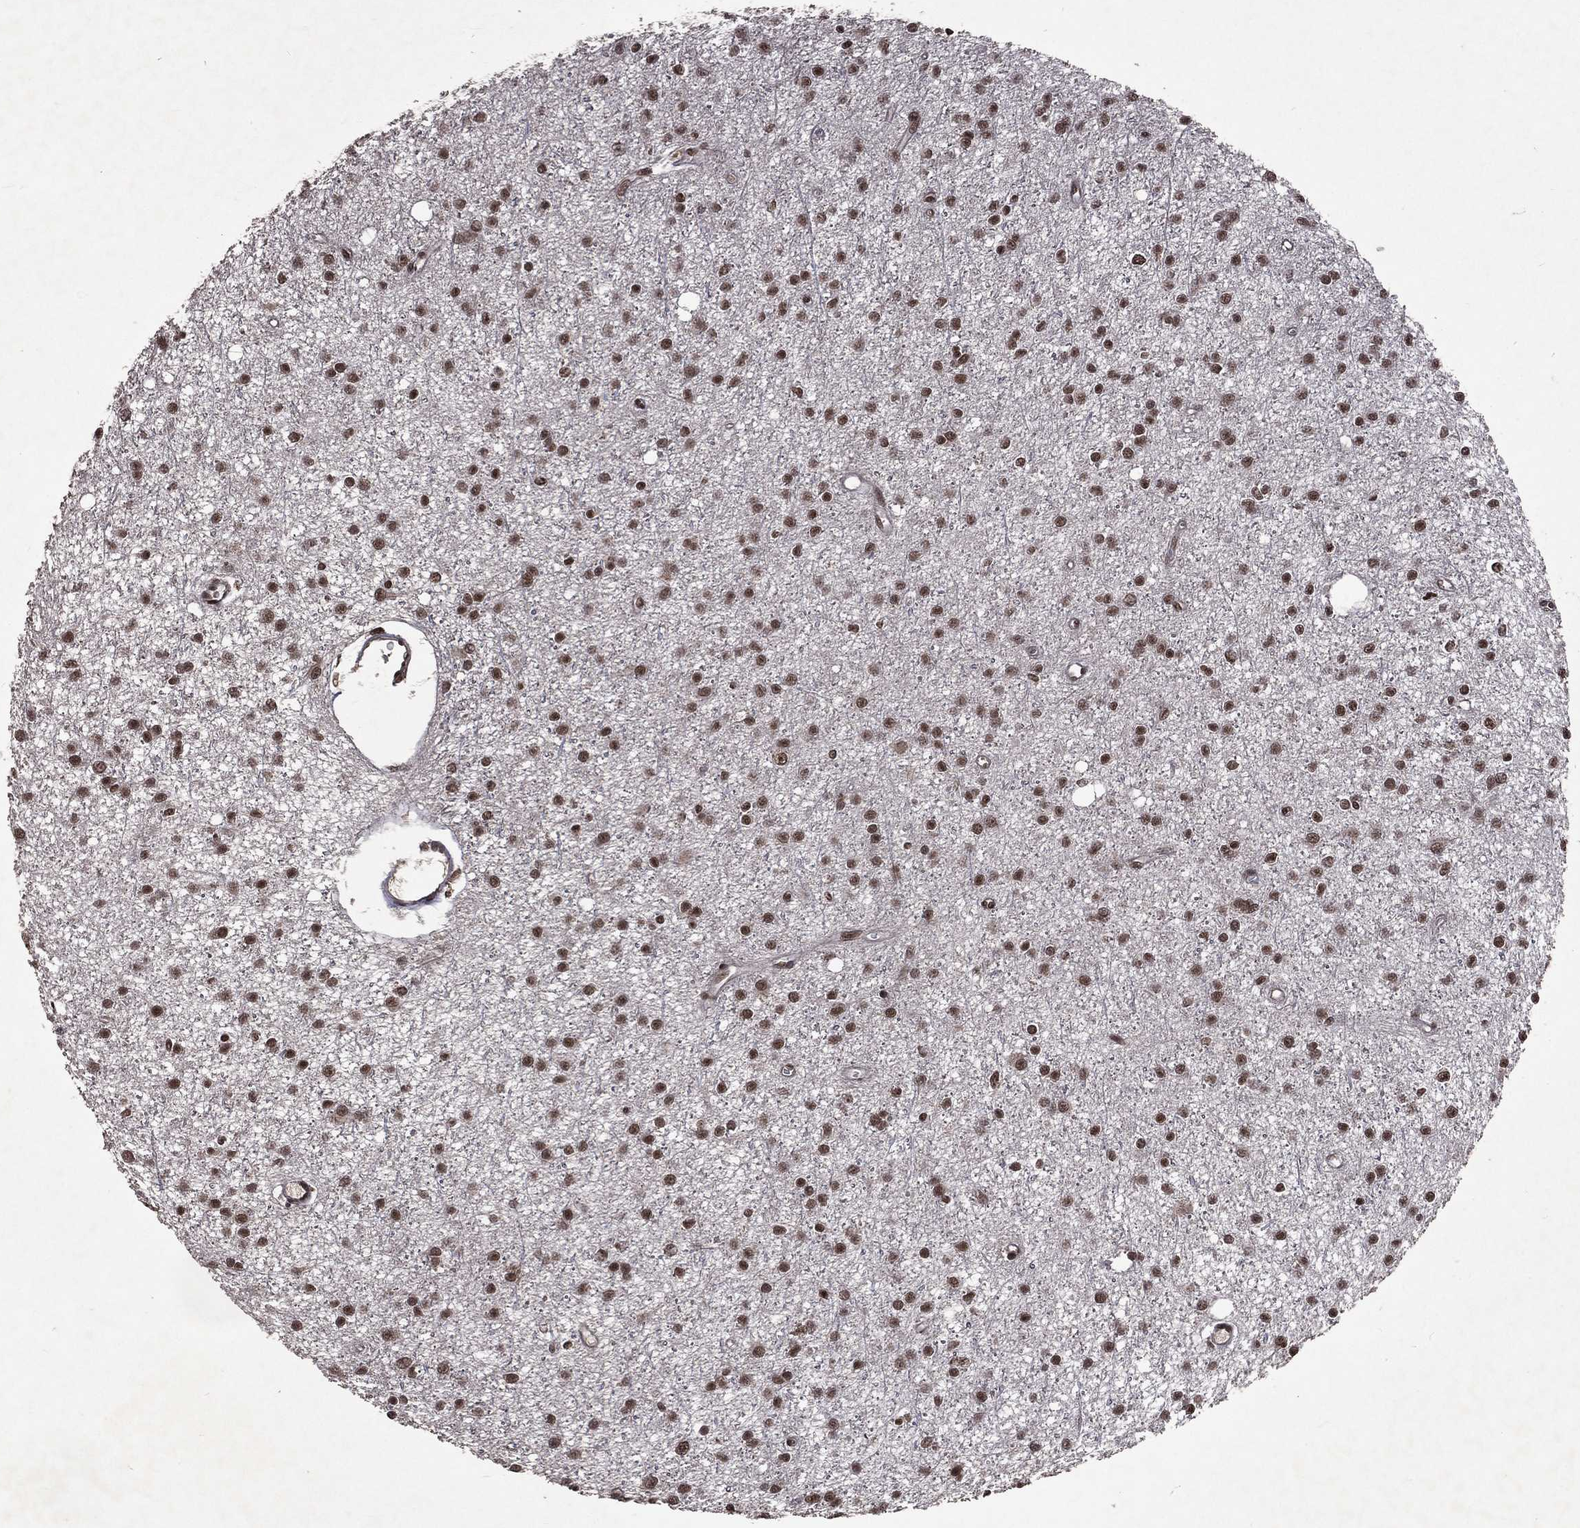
{"staining": {"intensity": "strong", "quantity": ">75%", "location": "nuclear"}, "tissue": "glioma", "cell_type": "Tumor cells", "image_type": "cancer", "snomed": [{"axis": "morphology", "description": "Glioma, malignant, Low grade"}, {"axis": "topography", "description": "Brain"}], "caption": "Immunohistochemistry (IHC) (DAB (3,3'-diaminobenzidine)) staining of human glioma reveals strong nuclear protein expression in about >75% of tumor cells. The protein of interest is stained brown, and the nuclei are stained in blue (DAB IHC with brightfield microscopy, high magnification).", "gene": "DMAP1", "patient": {"sex": "male", "age": 27}}